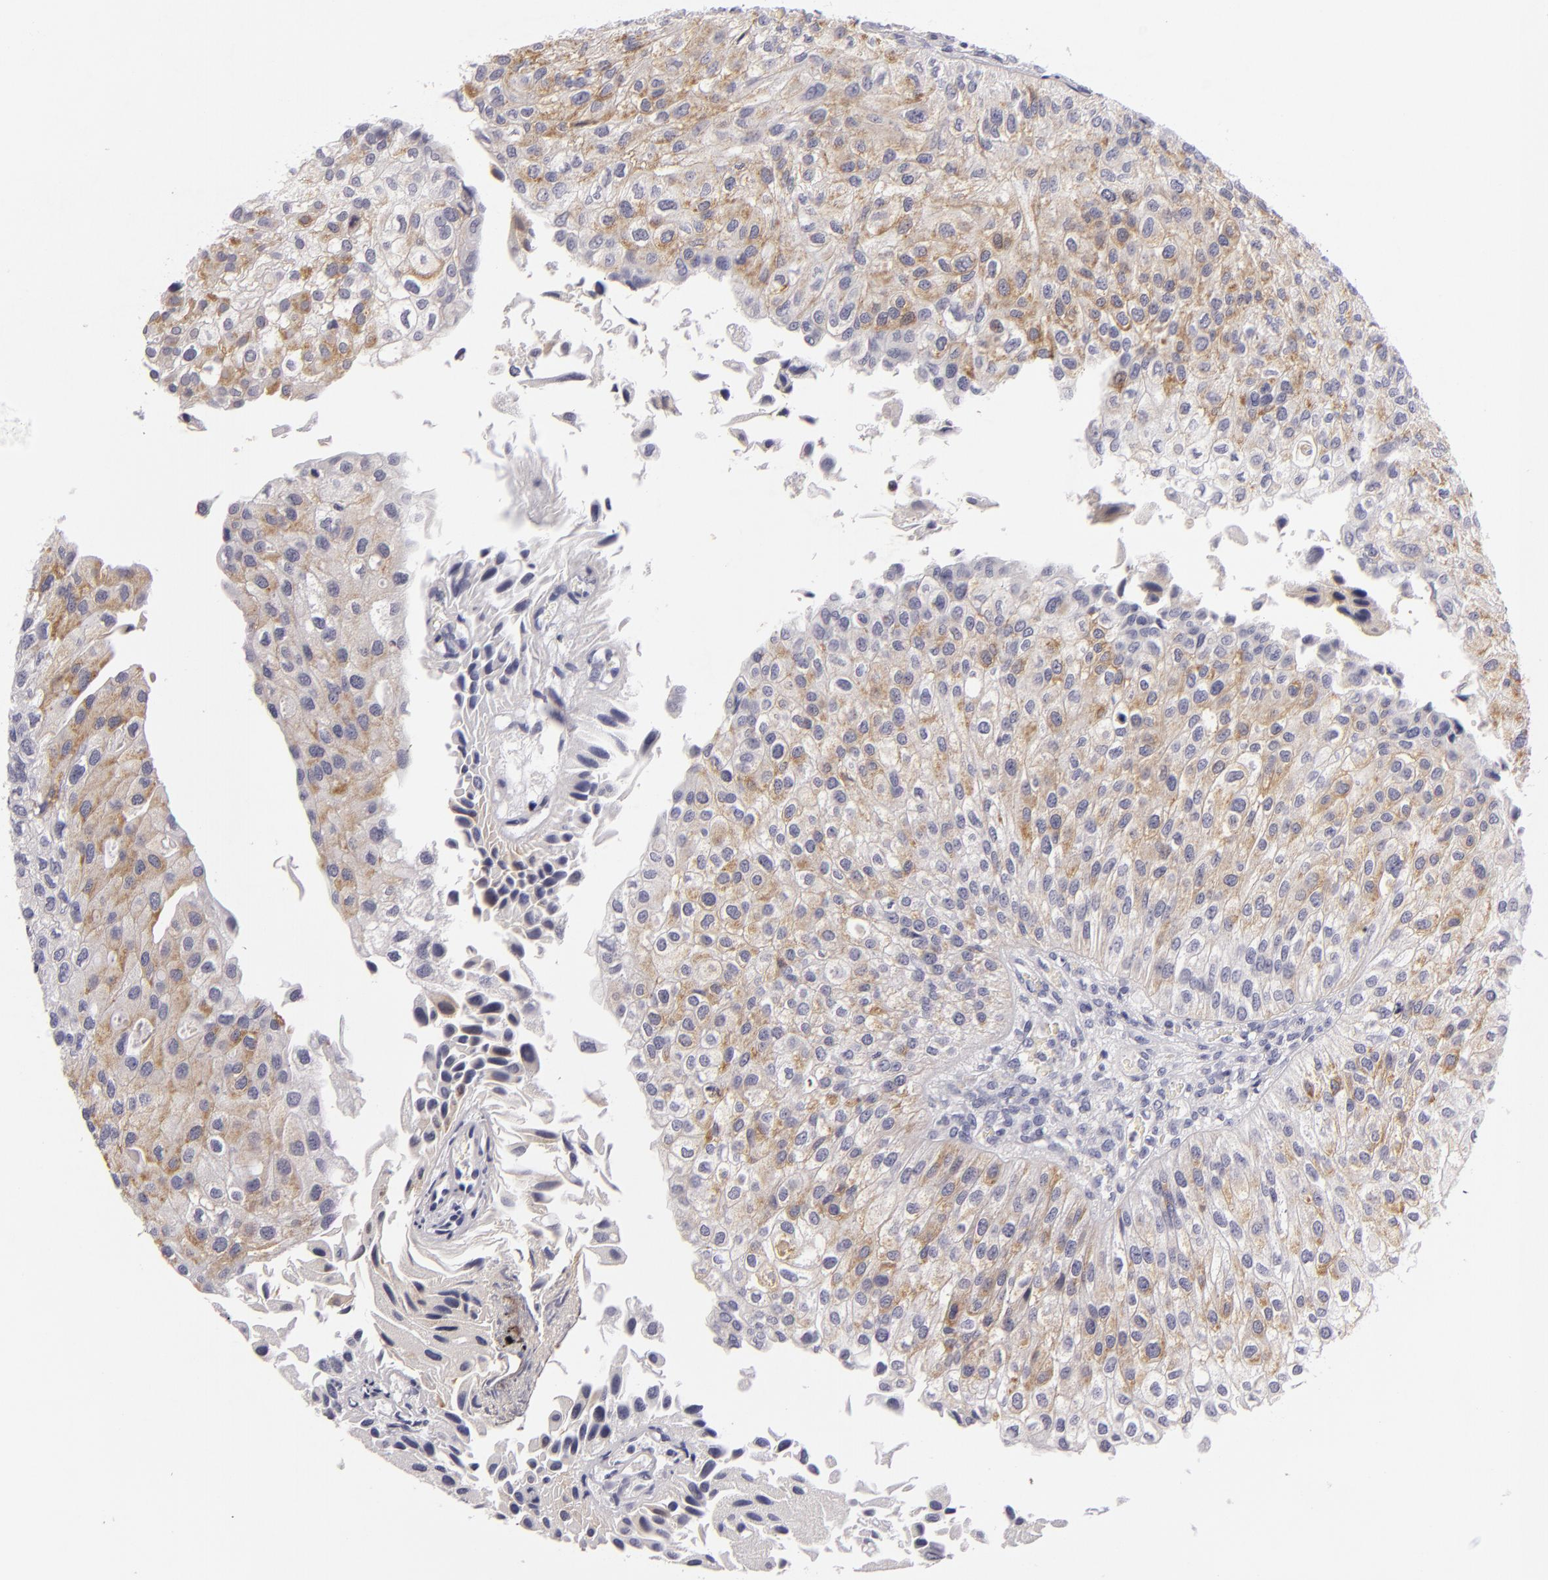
{"staining": {"intensity": "weak", "quantity": "25%-75%", "location": "cytoplasmic/membranous"}, "tissue": "urothelial cancer", "cell_type": "Tumor cells", "image_type": "cancer", "snomed": [{"axis": "morphology", "description": "Urothelial carcinoma, Low grade"}, {"axis": "topography", "description": "Urinary bladder"}], "caption": "Low-grade urothelial carcinoma stained for a protein shows weak cytoplasmic/membranous positivity in tumor cells.", "gene": "TNNC1", "patient": {"sex": "female", "age": 89}}